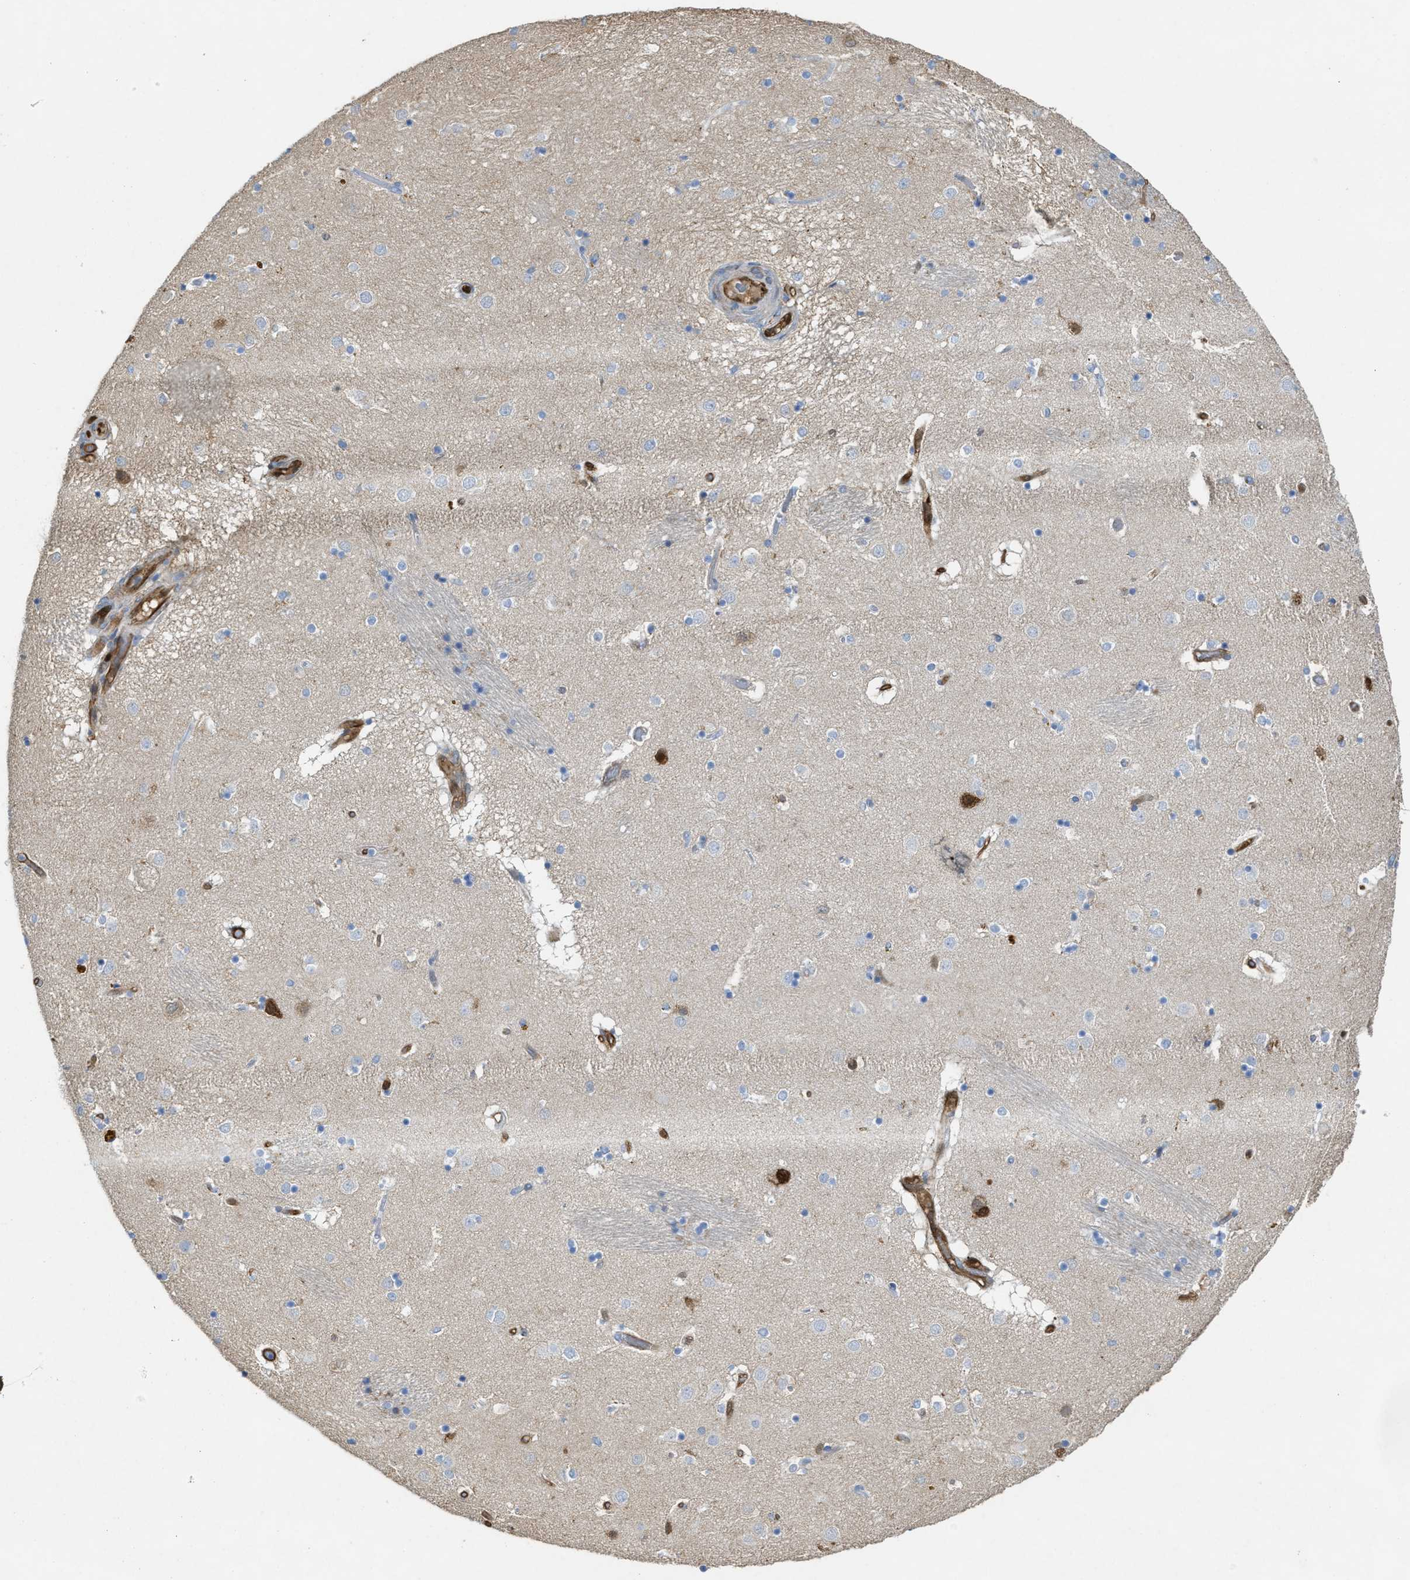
{"staining": {"intensity": "moderate", "quantity": "<25%", "location": "cytoplasmic/membranous,nuclear"}, "tissue": "caudate", "cell_type": "Glial cells", "image_type": "normal", "snomed": [{"axis": "morphology", "description": "Normal tissue, NOS"}, {"axis": "topography", "description": "Lateral ventricle wall"}], "caption": "Immunohistochemistry (DAB) staining of normal caudate demonstrates moderate cytoplasmic/membranous,nuclear protein expression in about <25% of glial cells. The staining was performed using DAB, with brown indicating positive protein expression. Nuclei are stained blue with hematoxylin.", "gene": "ASS1", "patient": {"sex": "male", "age": 70}}